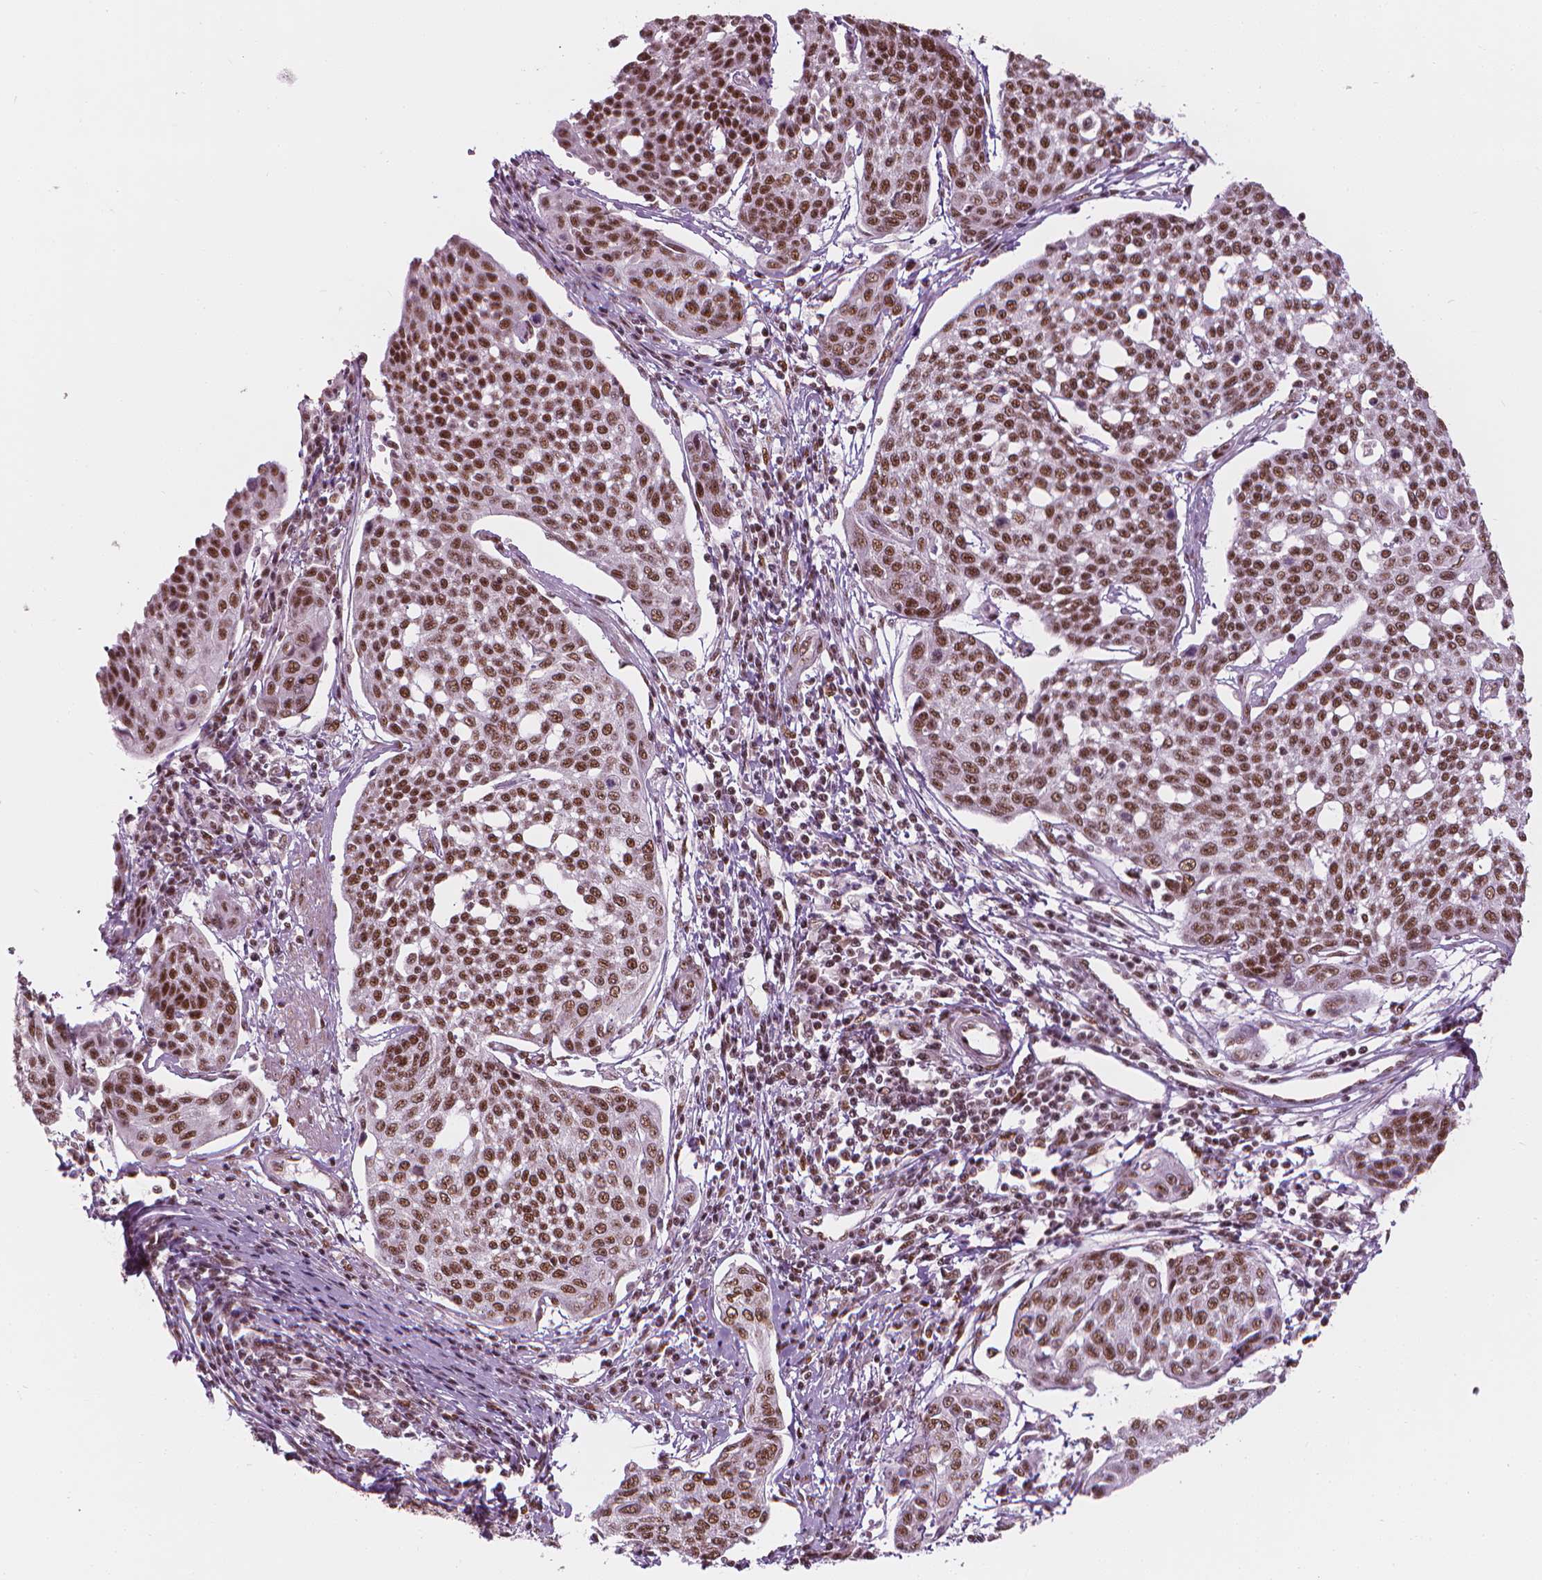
{"staining": {"intensity": "moderate", "quantity": ">75%", "location": "nuclear"}, "tissue": "cervical cancer", "cell_type": "Tumor cells", "image_type": "cancer", "snomed": [{"axis": "morphology", "description": "Squamous cell carcinoma, NOS"}, {"axis": "topography", "description": "Cervix"}], "caption": "Cervical cancer (squamous cell carcinoma) was stained to show a protein in brown. There is medium levels of moderate nuclear expression in approximately >75% of tumor cells. (Brightfield microscopy of DAB IHC at high magnification).", "gene": "ELF2", "patient": {"sex": "female", "age": 34}}